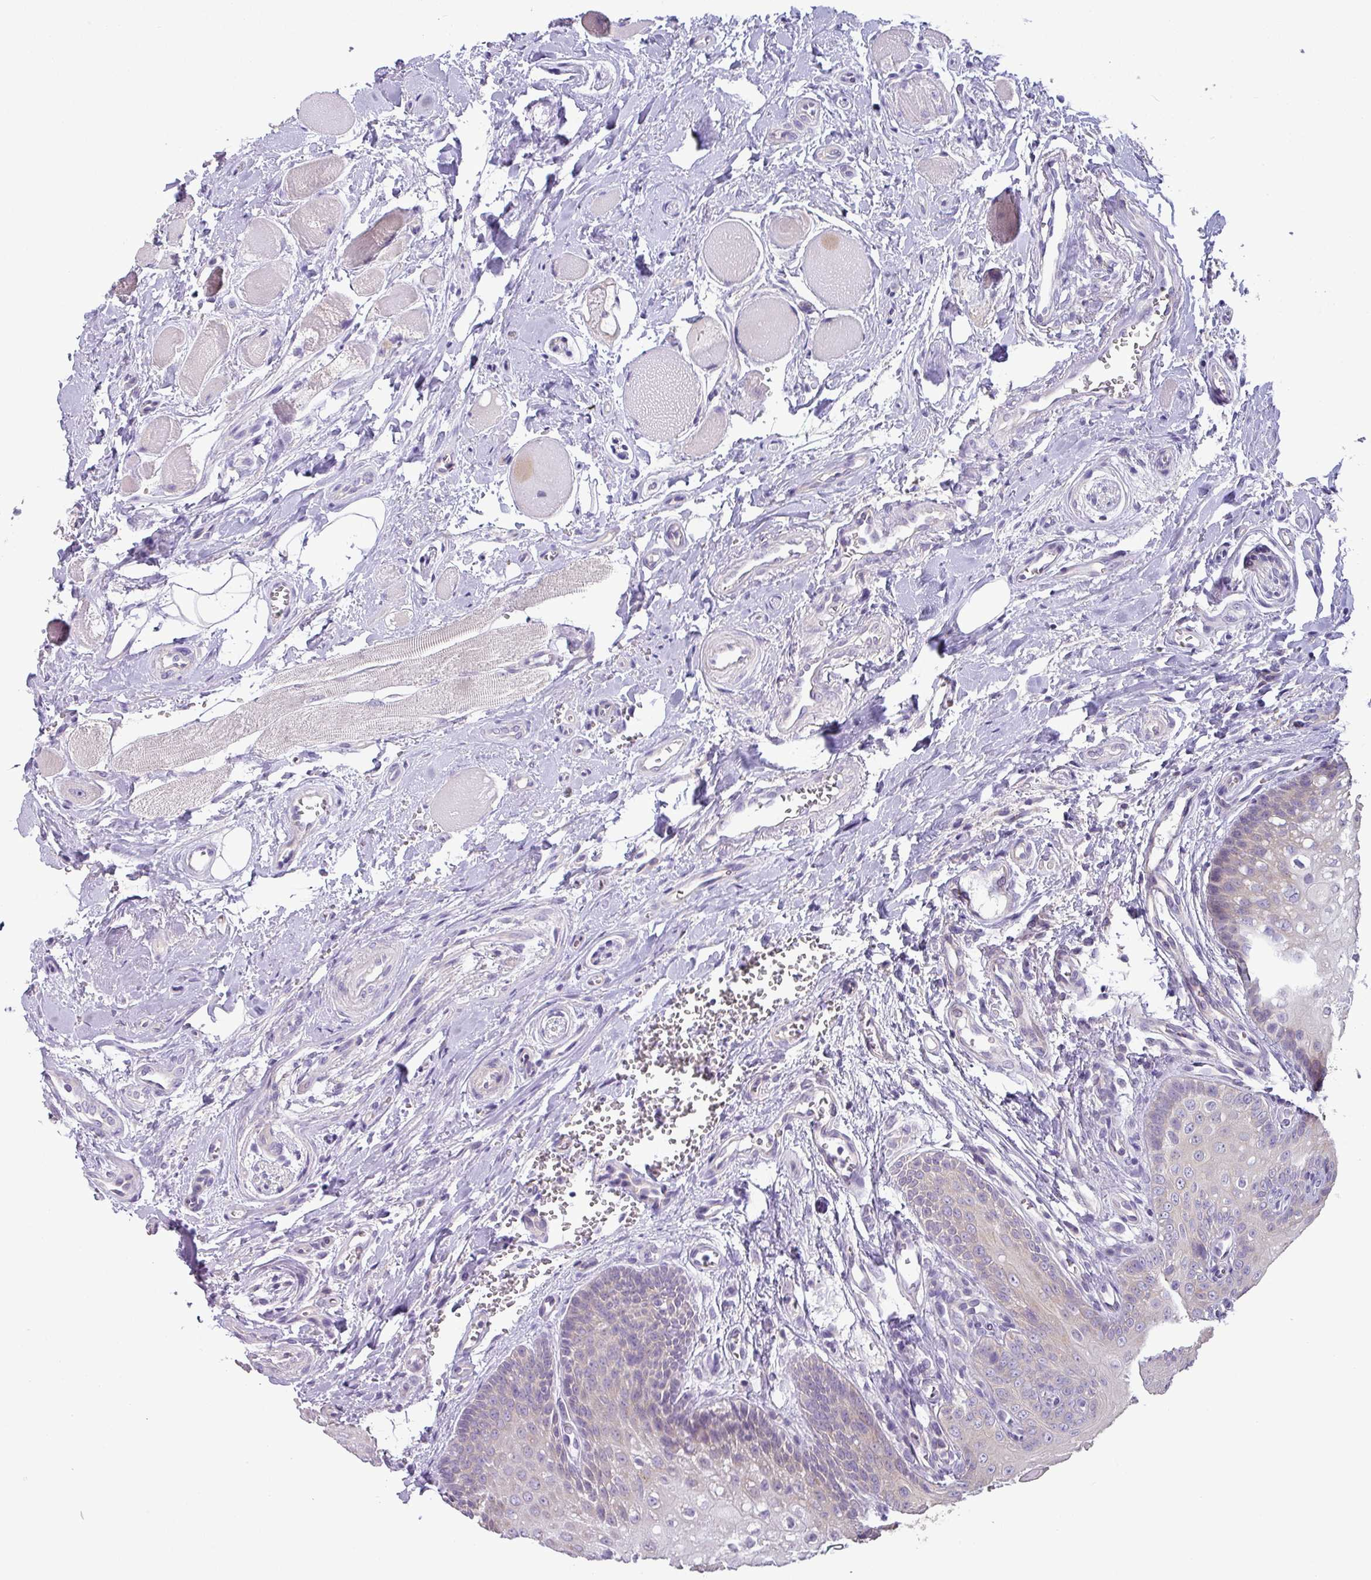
{"staining": {"intensity": "negative", "quantity": "none", "location": "none"}, "tissue": "oral mucosa", "cell_type": "Squamous epithelial cells", "image_type": "normal", "snomed": [{"axis": "morphology", "description": "Normal tissue, NOS"}, {"axis": "morphology", "description": "Squamous cell carcinoma, NOS"}, {"axis": "topography", "description": "Oral tissue"}, {"axis": "topography", "description": "Tounge, NOS"}, {"axis": "topography", "description": "Head-Neck"}], "caption": "Squamous epithelial cells are negative for brown protein staining in benign oral mucosa. The staining was performed using DAB to visualize the protein expression in brown, while the nuclei were stained in blue with hematoxylin (Magnification: 20x).", "gene": "GALNT12", "patient": {"sex": "male", "age": 79}}